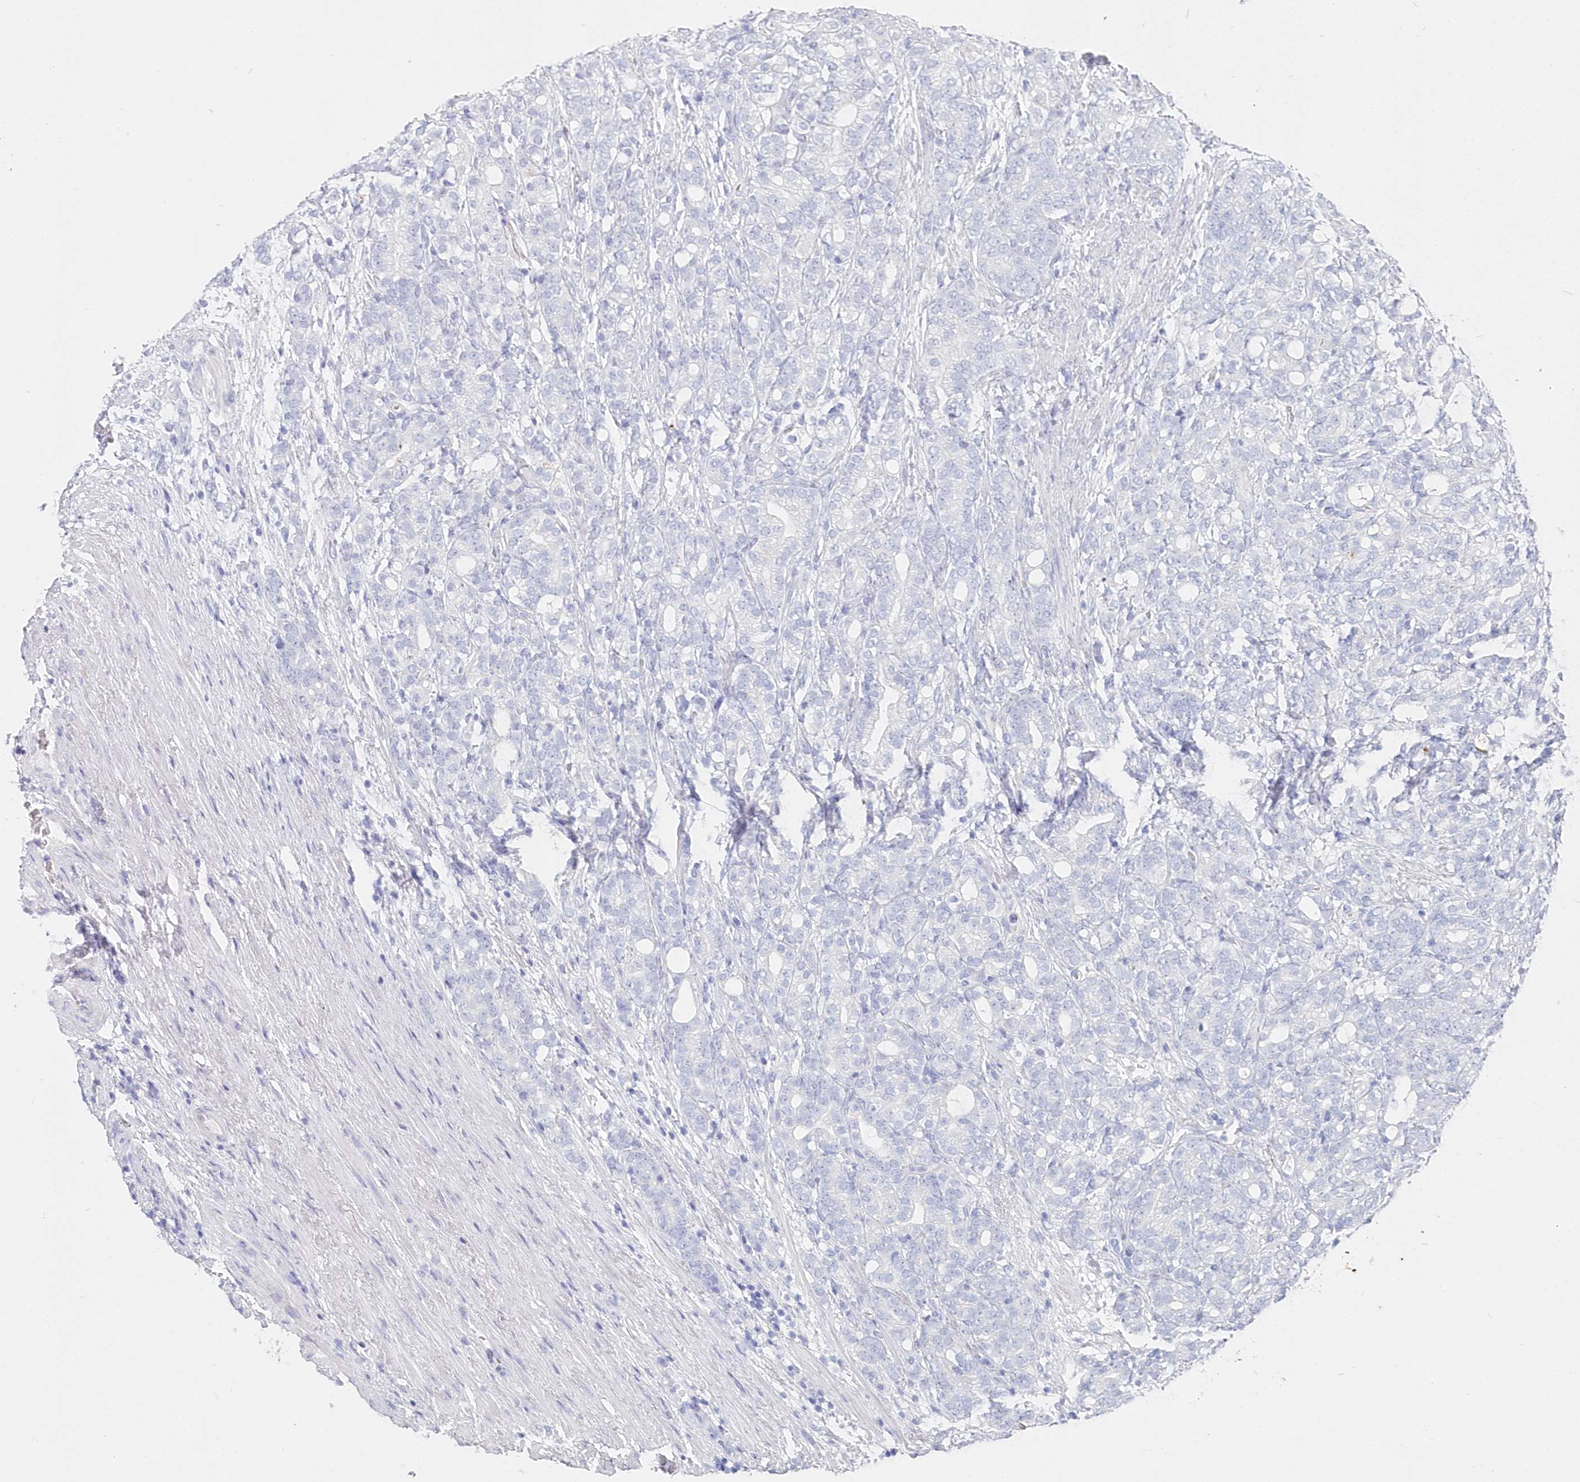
{"staining": {"intensity": "negative", "quantity": "none", "location": "none"}, "tissue": "prostate cancer", "cell_type": "Tumor cells", "image_type": "cancer", "snomed": [{"axis": "morphology", "description": "Adenocarcinoma, High grade"}, {"axis": "topography", "description": "Prostate"}], "caption": "High magnification brightfield microscopy of prostate high-grade adenocarcinoma stained with DAB (3,3'-diaminobenzidine) (brown) and counterstained with hematoxylin (blue): tumor cells show no significant staining.", "gene": "CSNK1G2", "patient": {"sex": "male", "age": 57}}